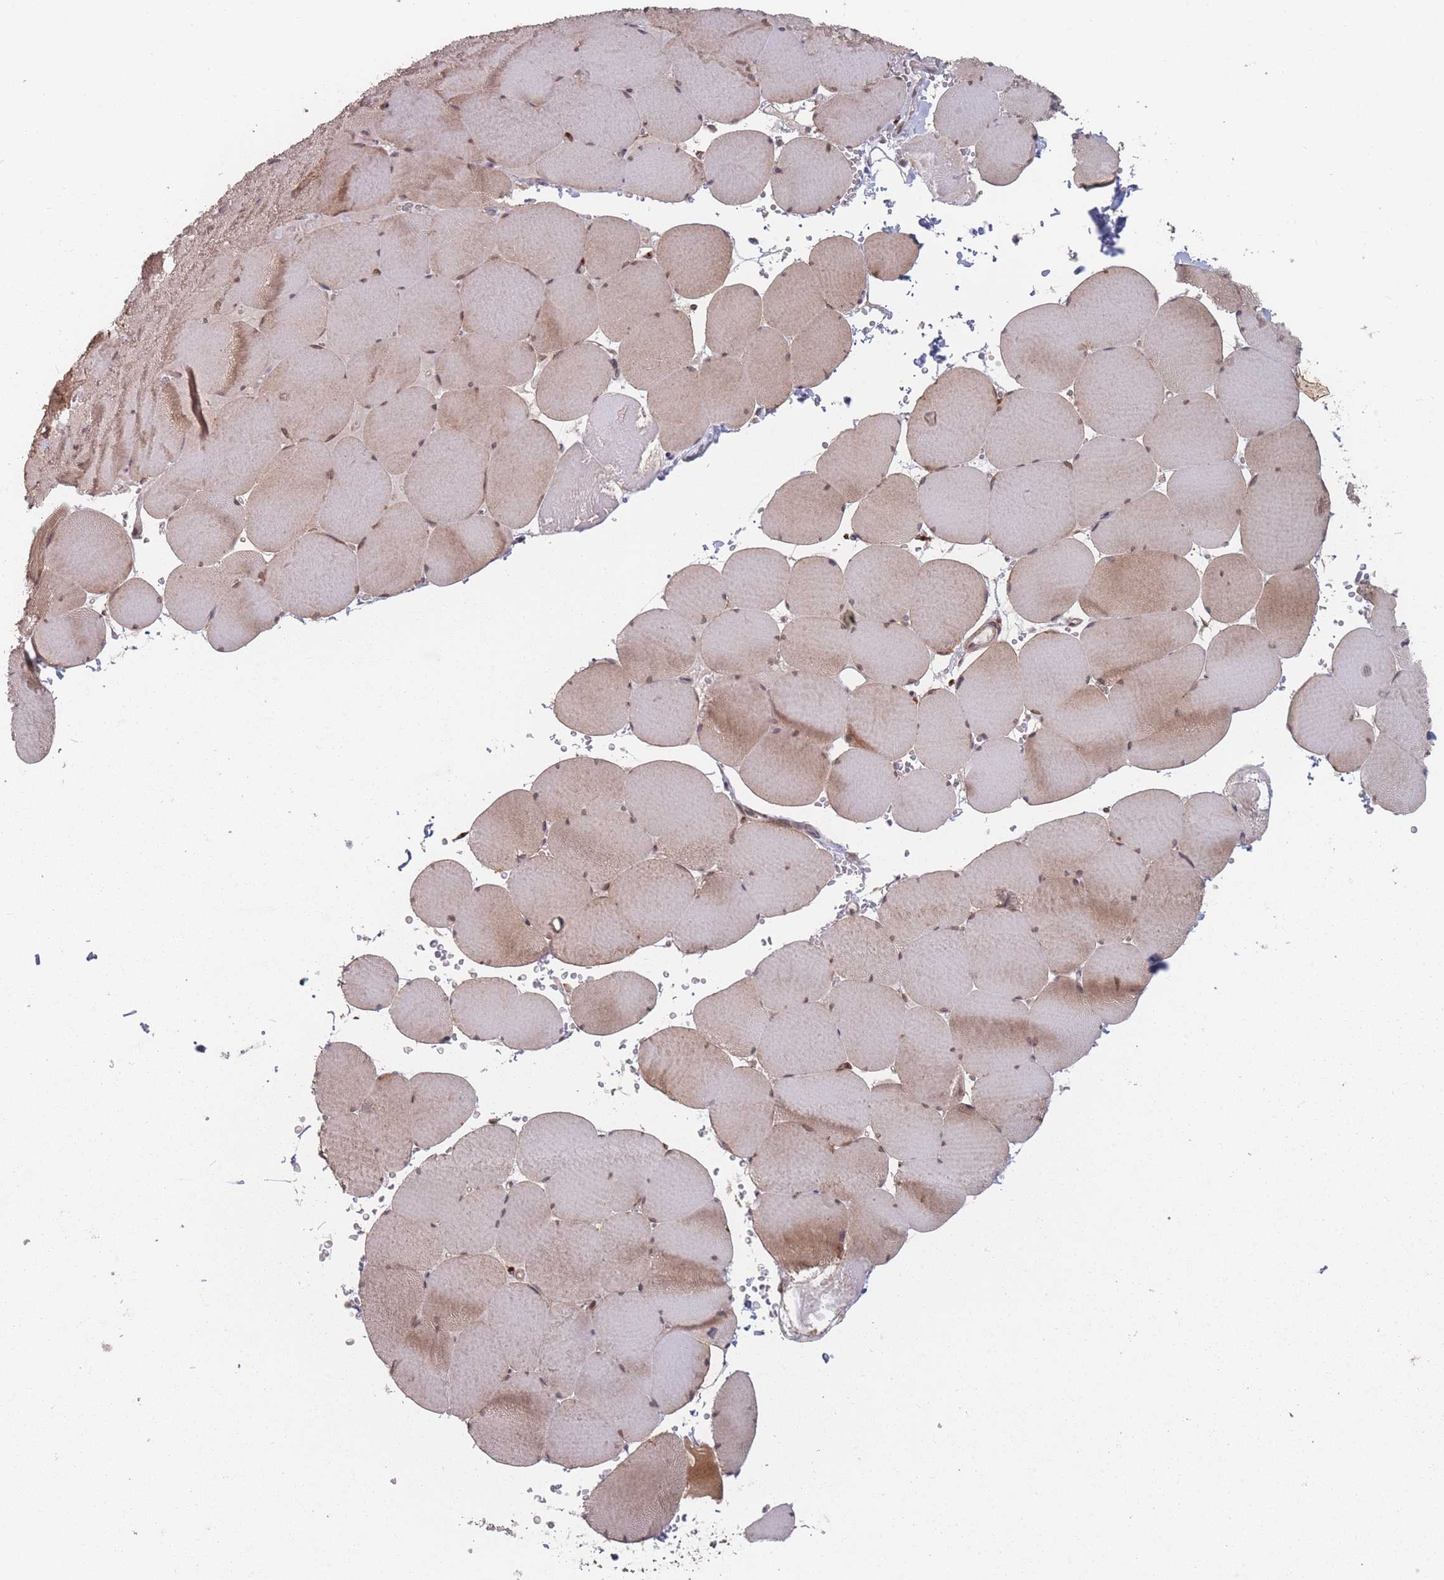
{"staining": {"intensity": "moderate", "quantity": "25%-75%", "location": "cytoplasmic/membranous"}, "tissue": "skeletal muscle", "cell_type": "Myocytes", "image_type": "normal", "snomed": [{"axis": "morphology", "description": "Normal tissue, NOS"}, {"axis": "topography", "description": "Skeletal muscle"}, {"axis": "topography", "description": "Head-Neck"}], "caption": "The photomicrograph exhibits staining of normal skeletal muscle, revealing moderate cytoplasmic/membranous protein positivity (brown color) within myocytes. (brown staining indicates protein expression, while blue staining denotes nuclei).", "gene": "CNTRL", "patient": {"sex": "male", "age": 66}}